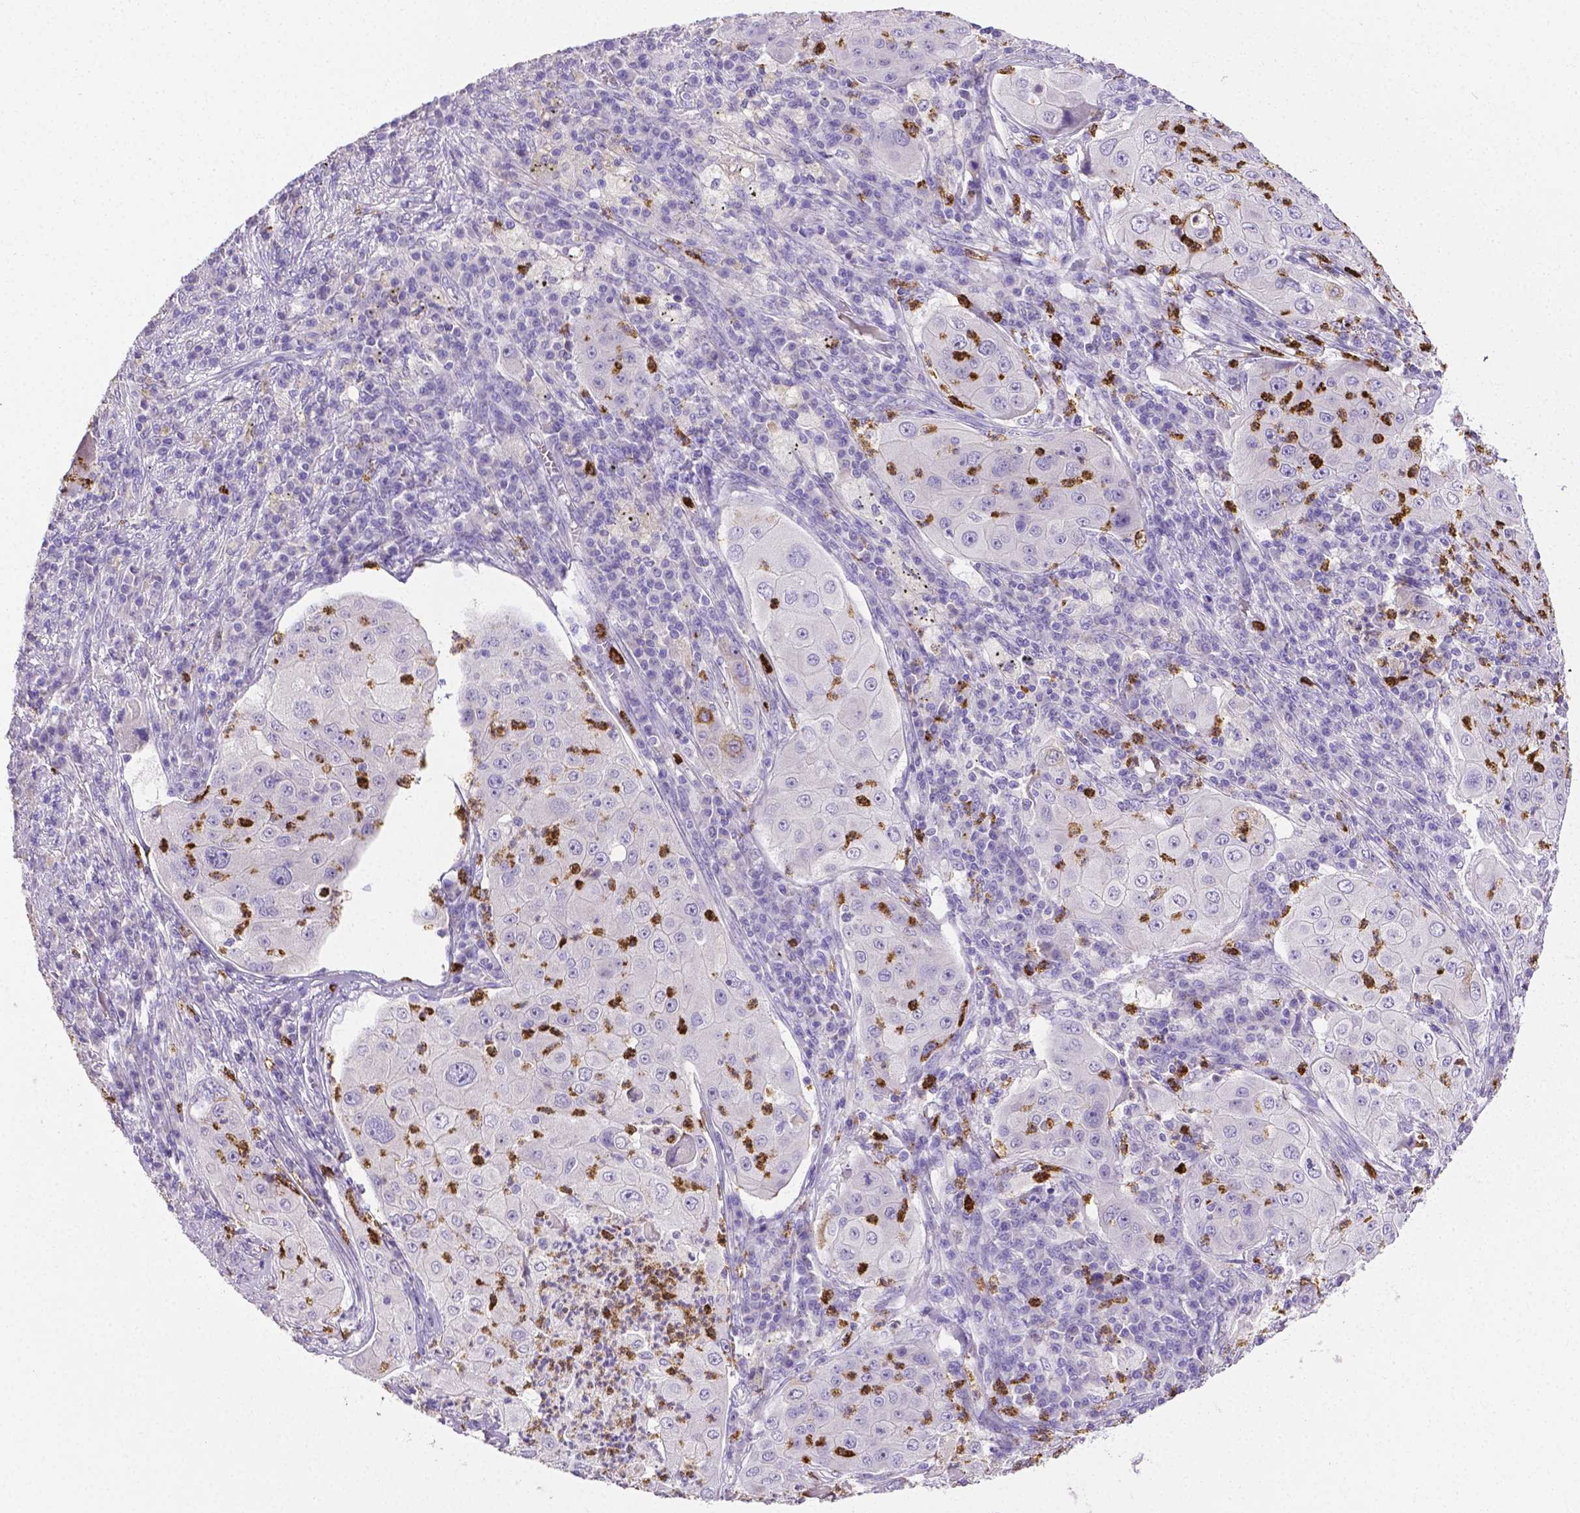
{"staining": {"intensity": "negative", "quantity": "none", "location": "none"}, "tissue": "lung cancer", "cell_type": "Tumor cells", "image_type": "cancer", "snomed": [{"axis": "morphology", "description": "Squamous cell carcinoma, NOS"}, {"axis": "topography", "description": "Lung"}], "caption": "The photomicrograph reveals no significant positivity in tumor cells of lung cancer.", "gene": "MMP9", "patient": {"sex": "female", "age": 59}}